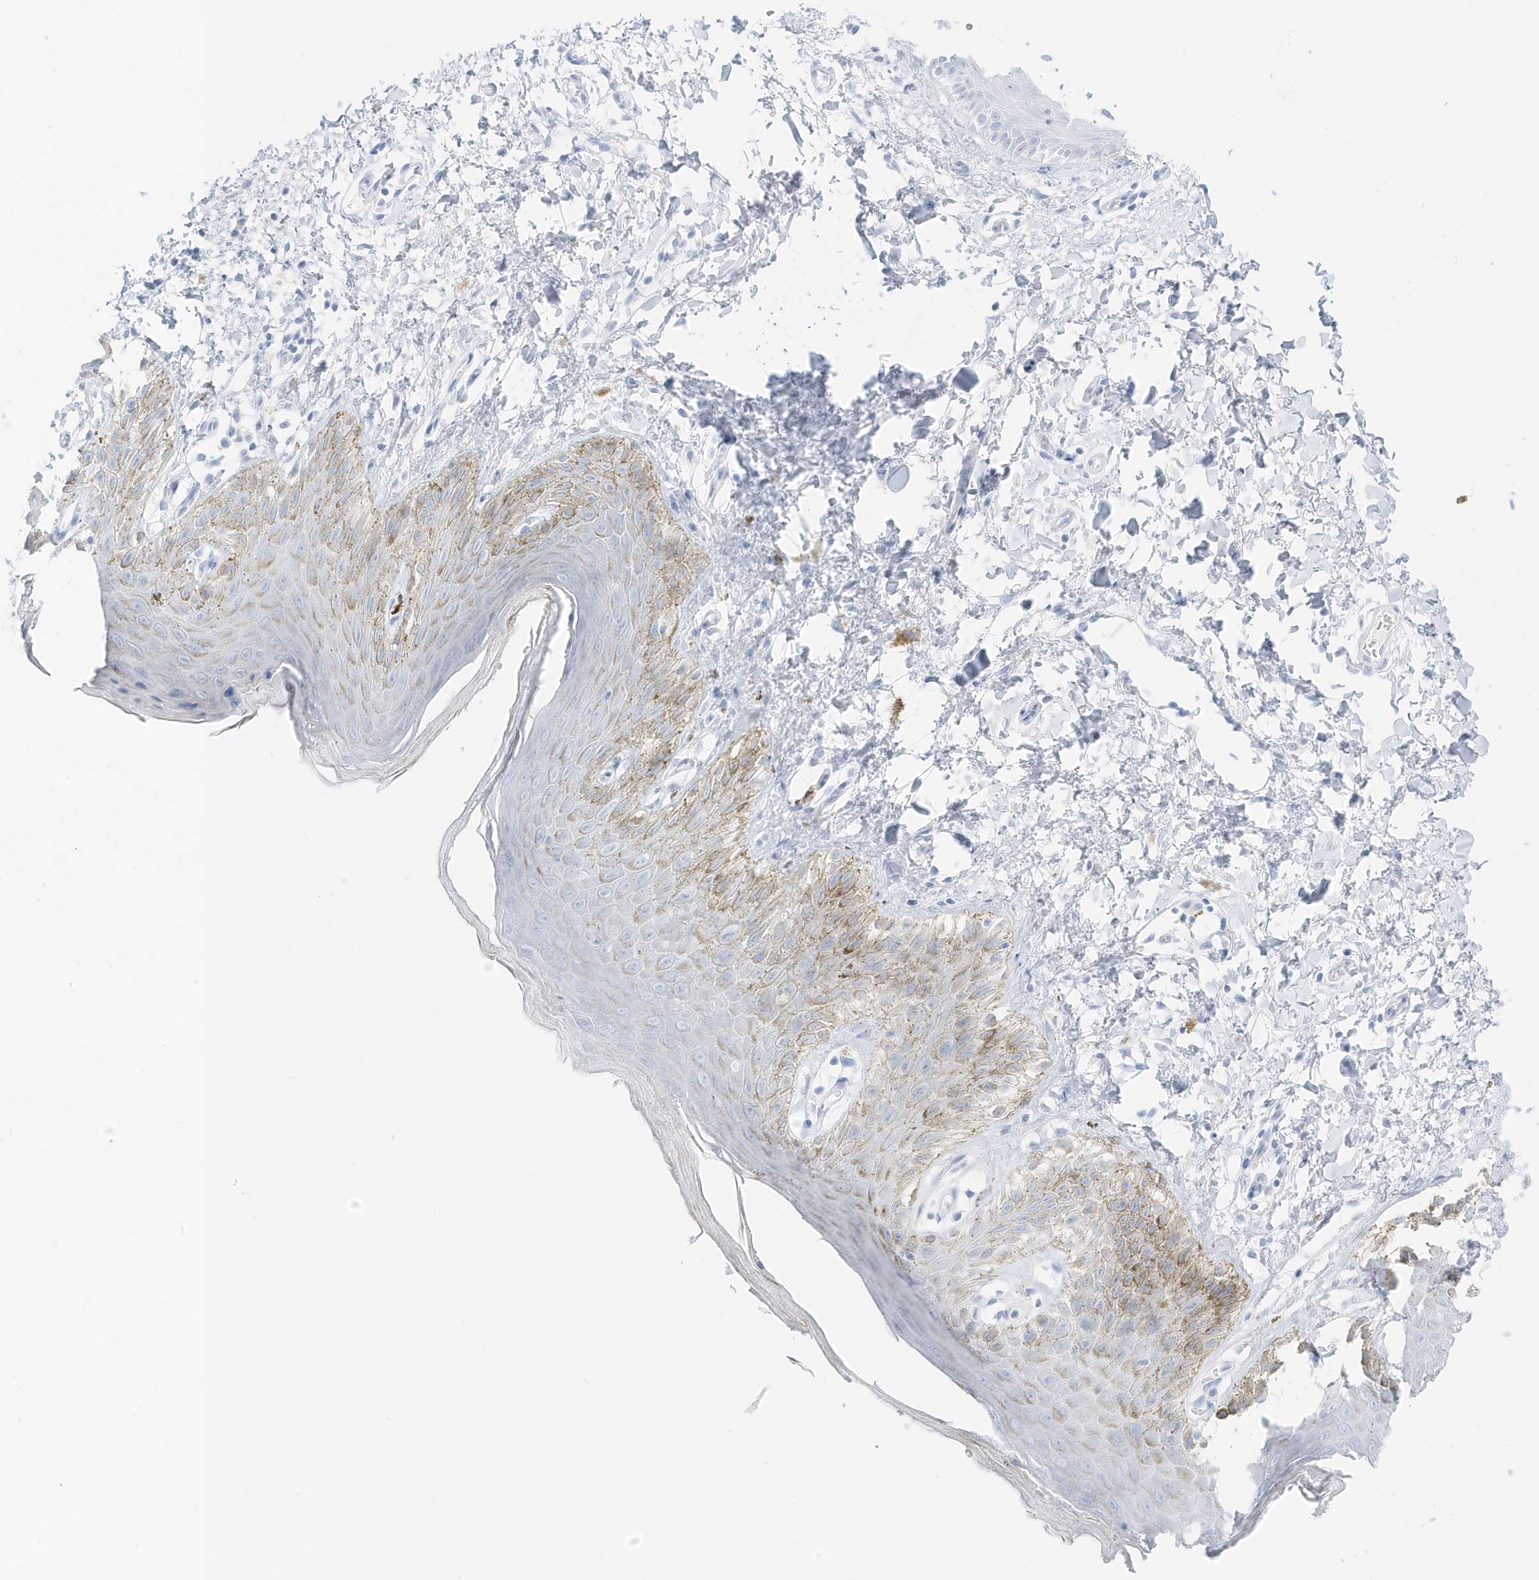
{"staining": {"intensity": "moderate", "quantity": "<25%", "location": "cytoplasmic/membranous"}, "tissue": "skin", "cell_type": "Epidermal cells", "image_type": "normal", "snomed": [{"axis": "morphology", "description": "Normal tissue, NOS"}, {"axis": "topography", "description": "Anal"}], "caption": "This photomicrograph displays immunohistochemistry staining of normal skin, with low moderate cytoplasmic/membranous expression in about <25% of epidermal cells.", "gene": "SLC22A13", "patient": {"sex": "male", "age": 44}}